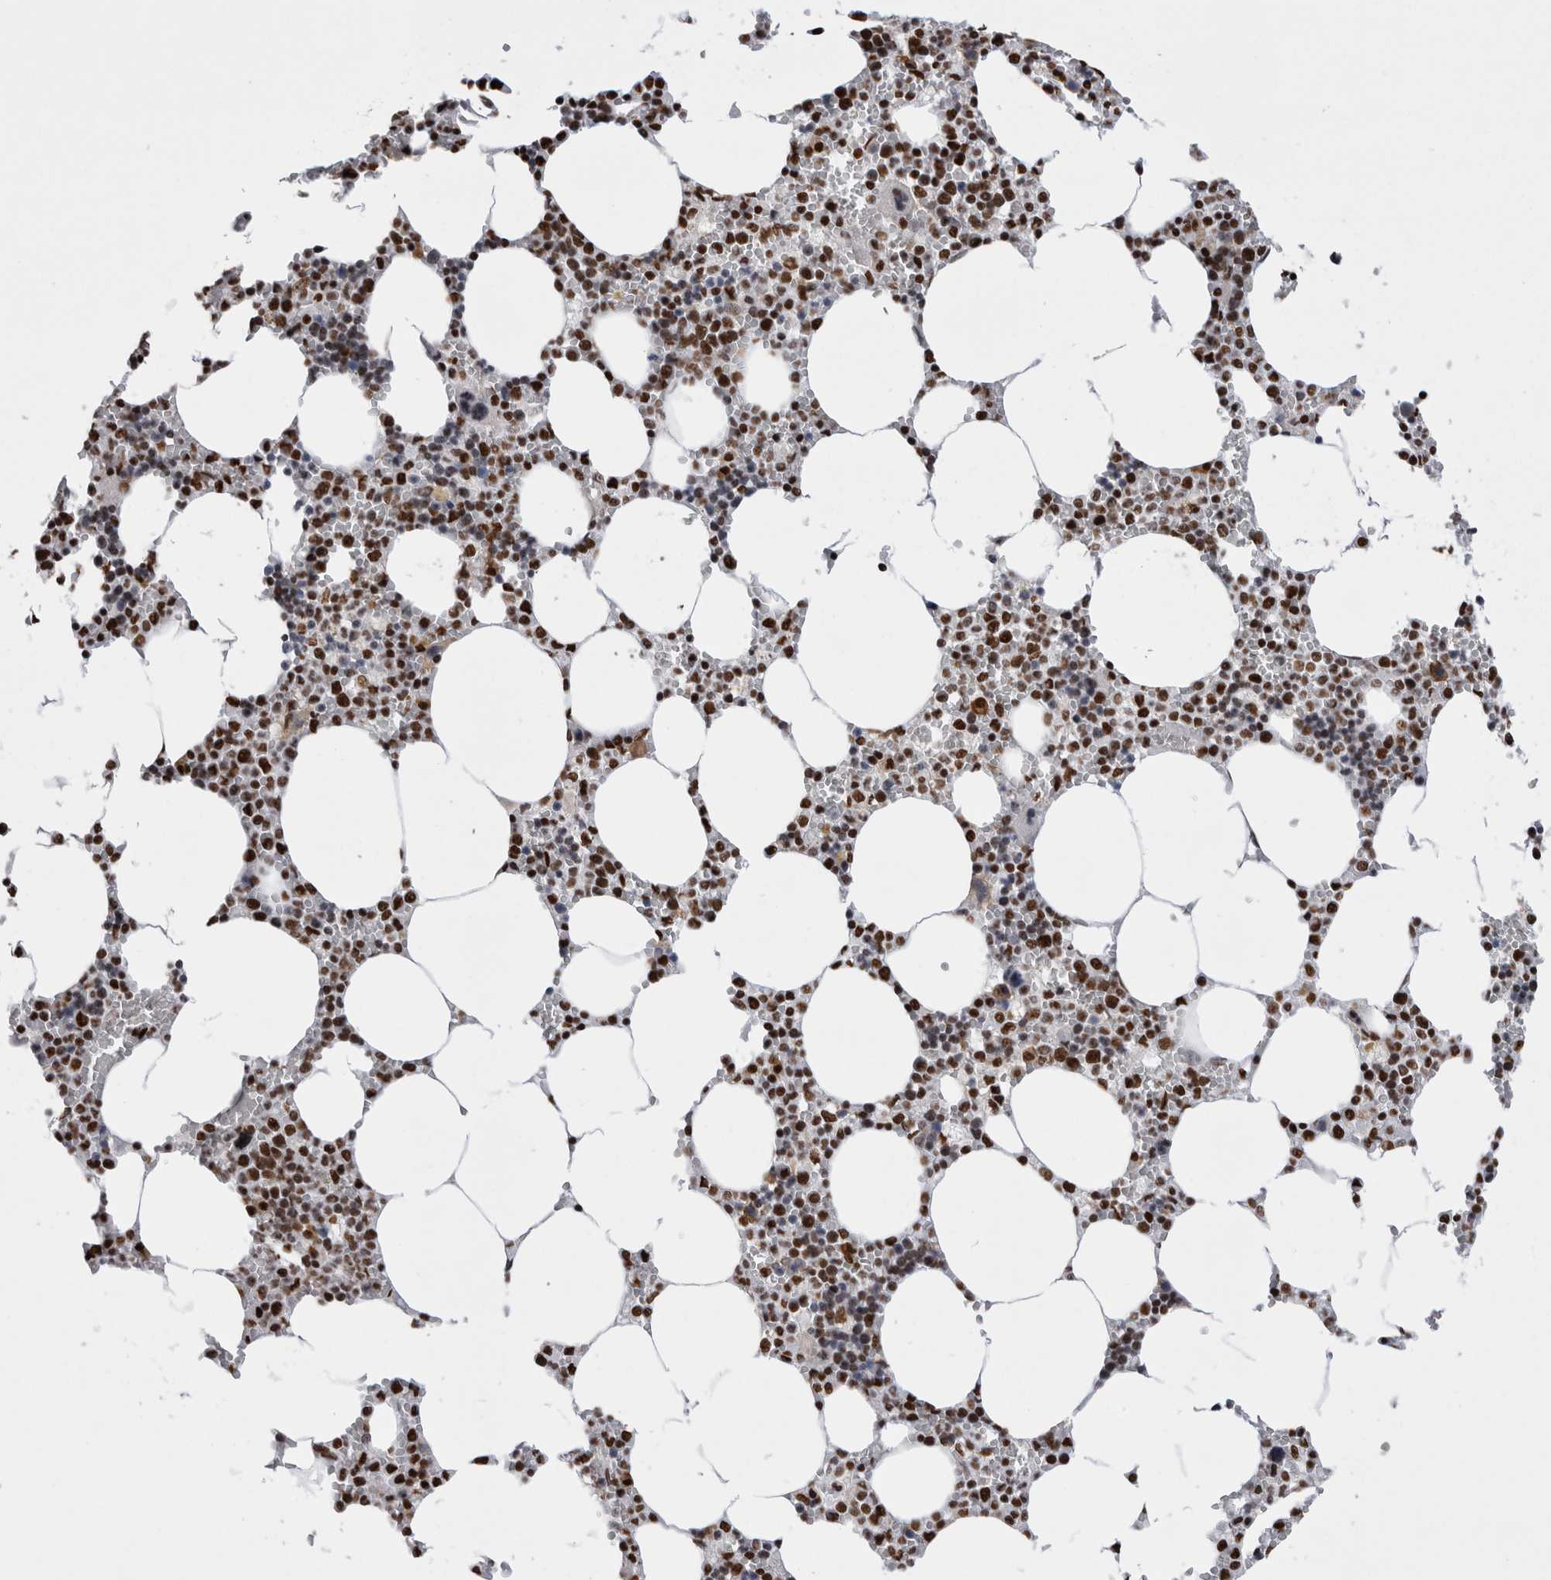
{"staining": {"intensity": "strong", "quantity": "25%-75%", "location": "nuclear"}, "tissue": "bone marrow", "cell_type": "Hematopoietic cells", "image_type": "normal", "snomed": [{"axis": "morphology", "description": "Normal tissue, NOS"}, {"axis": "topography", "description": "Bone marrow"}], "caption": "Brown immunohistochemical staining in unremarkable human bone marrow reveals strong nuclear expression in approximately 25%-75% of hematopoietic cells.", "gene": "ALPK3", "patient": {"sex": "male", "age": 70}}